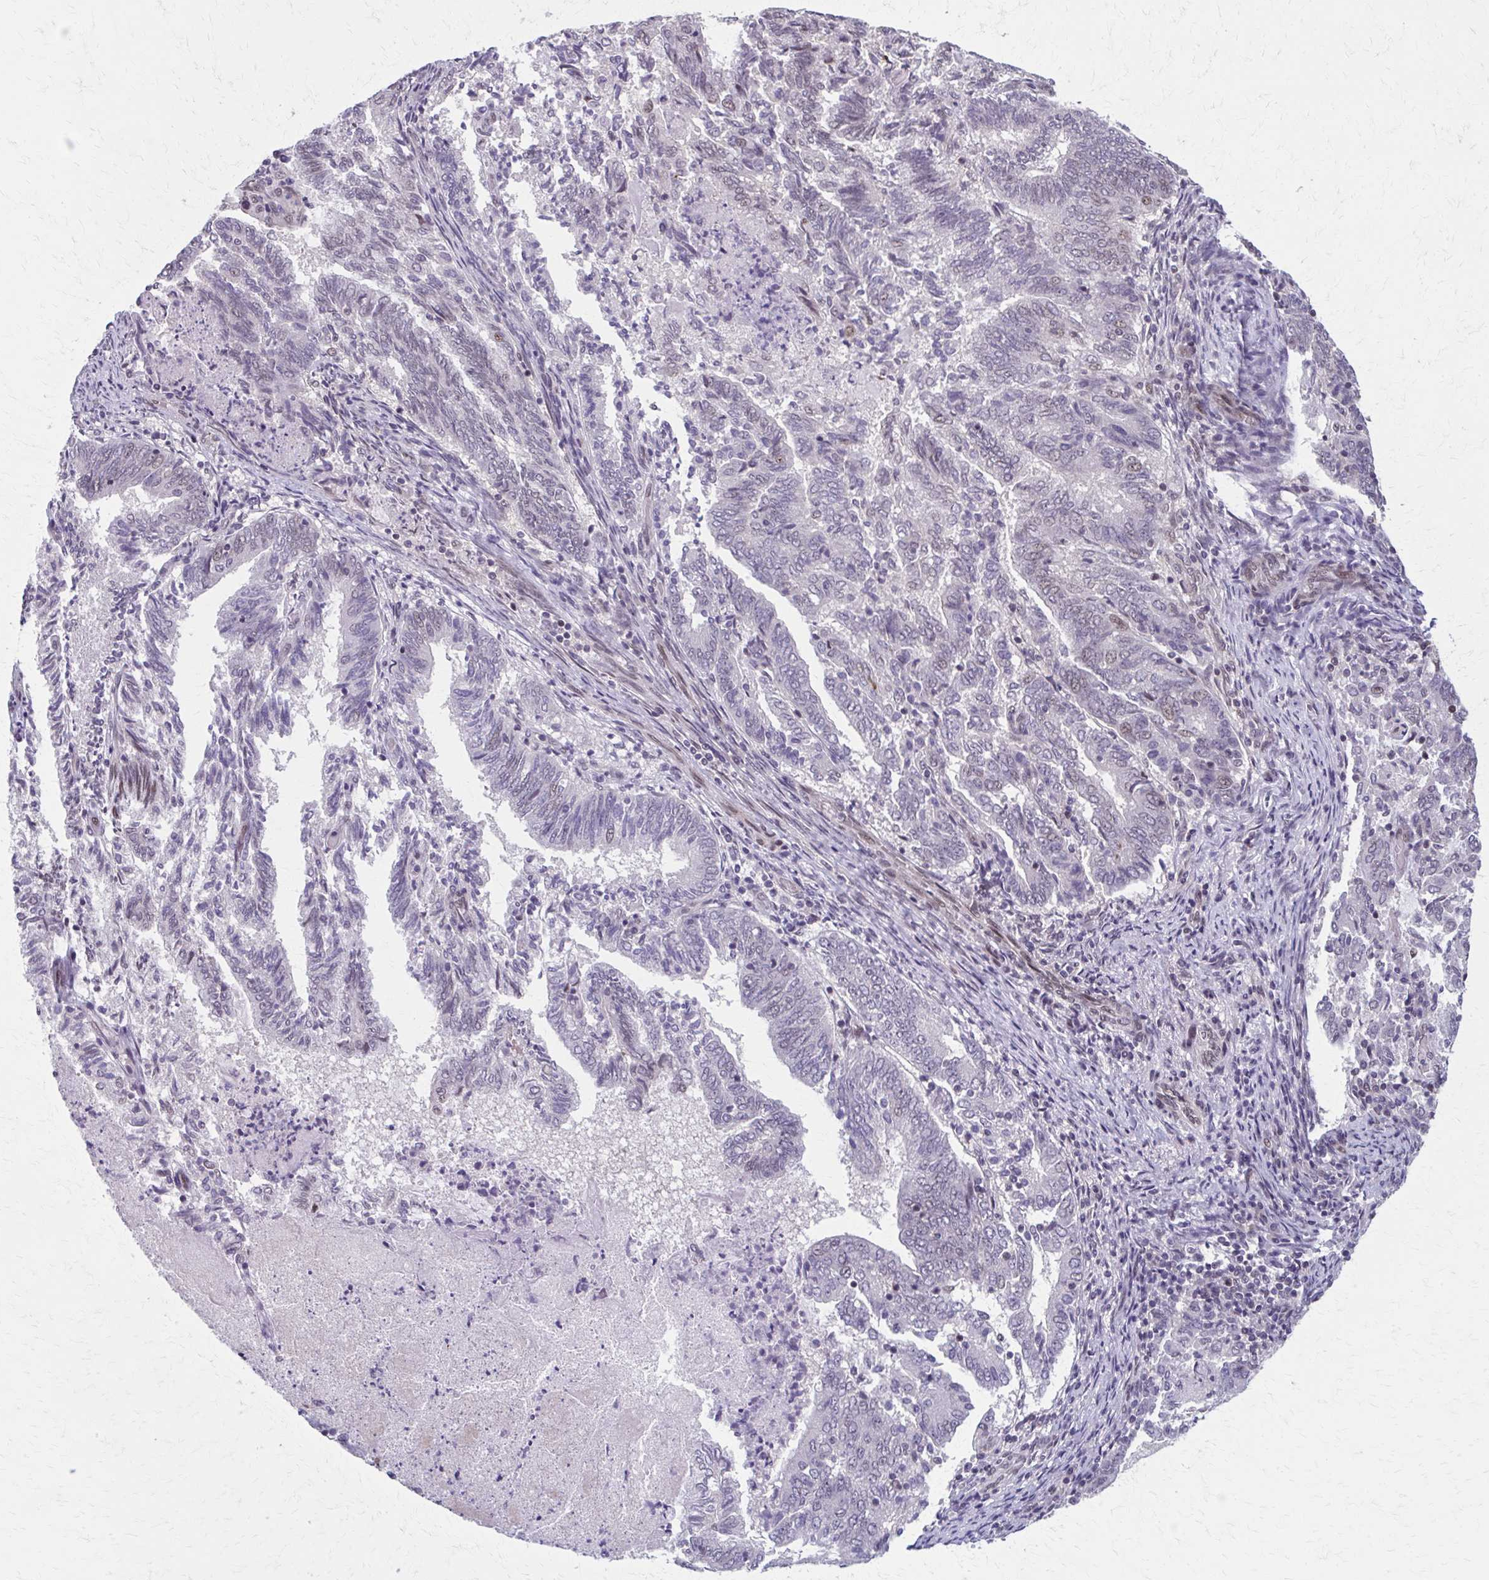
{"staining": {"intensity": "weak", "quantity": "<25%", "location": "nuclear"}, "tissue": "endometrial cancer", "cell_type": "Tumor cells", "image_type": "cancer", "snomed": [{"axis": "morphology", "description": "Adenocarcinoma, NOS"}, {"axis": "topography", "description": "Endometrium"}], "caption": "IHC photomicrograph of endometrial cancer stained for a protein (brown), which displays no expression in tumor cells.", "gene": "SETBP1", "patient": {"sex": "female", "age": 80}}